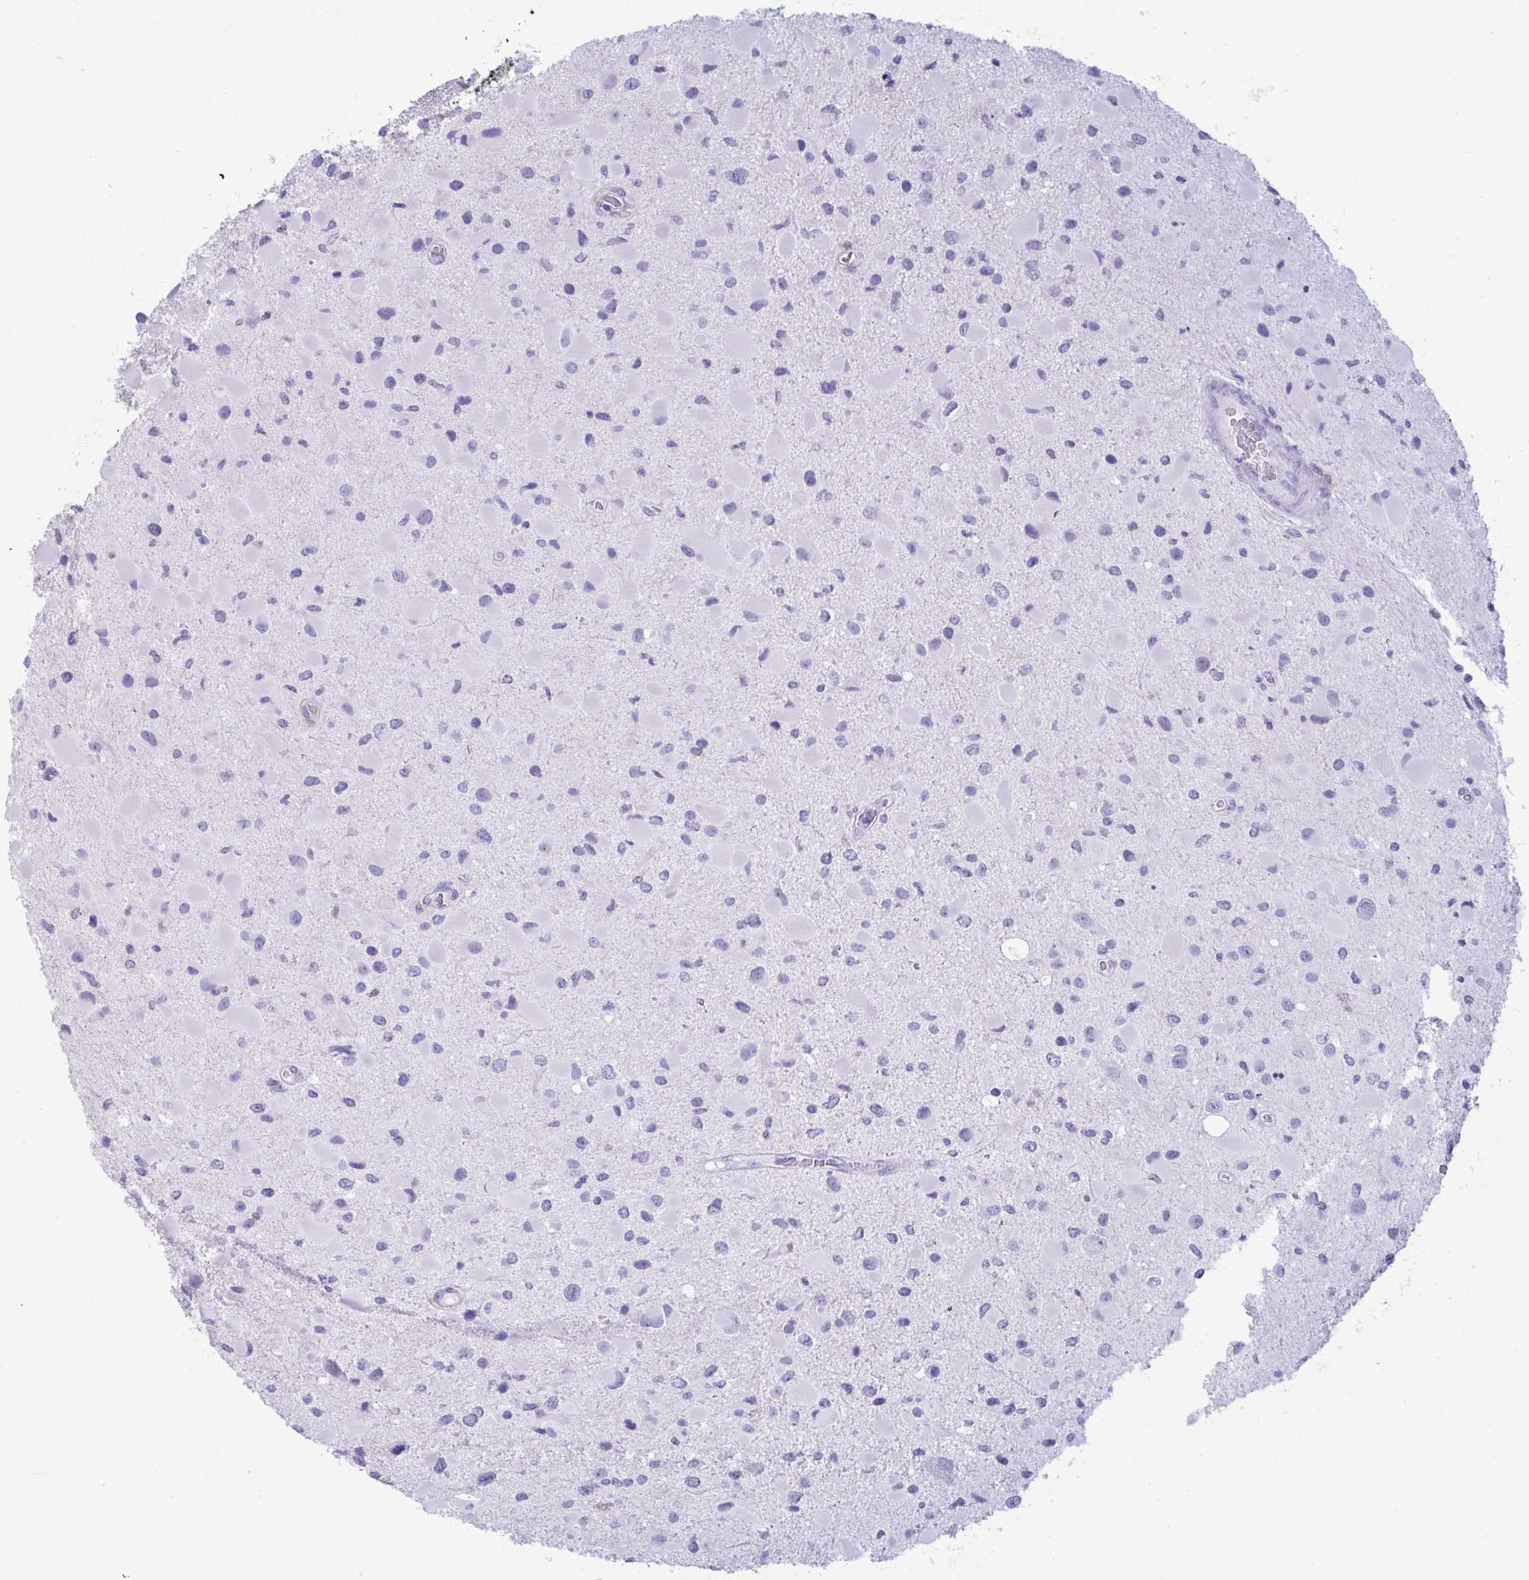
{"staining": {"intensity": "negative", "quantity": "none", "location": "none"}, "tissue": "glioma", "cell_type": "Tumor cells", "image_type": "cancer", "snomed": [{"axis": "morphology", "description": "Glioma, malignant, Low grade"}, {"axis": "topography", "description": "Brain"}], "caption": "Malignant glioma (low-grade) was stained to show a protein in brown. There is no significant expression in tumor cells. (DAB (3,3'-diaminobenzidine) immunohistochemistry (IHC), high magnification).", "gene": "ANKRD60", "patient": {"sex": "female", "age": 32}}